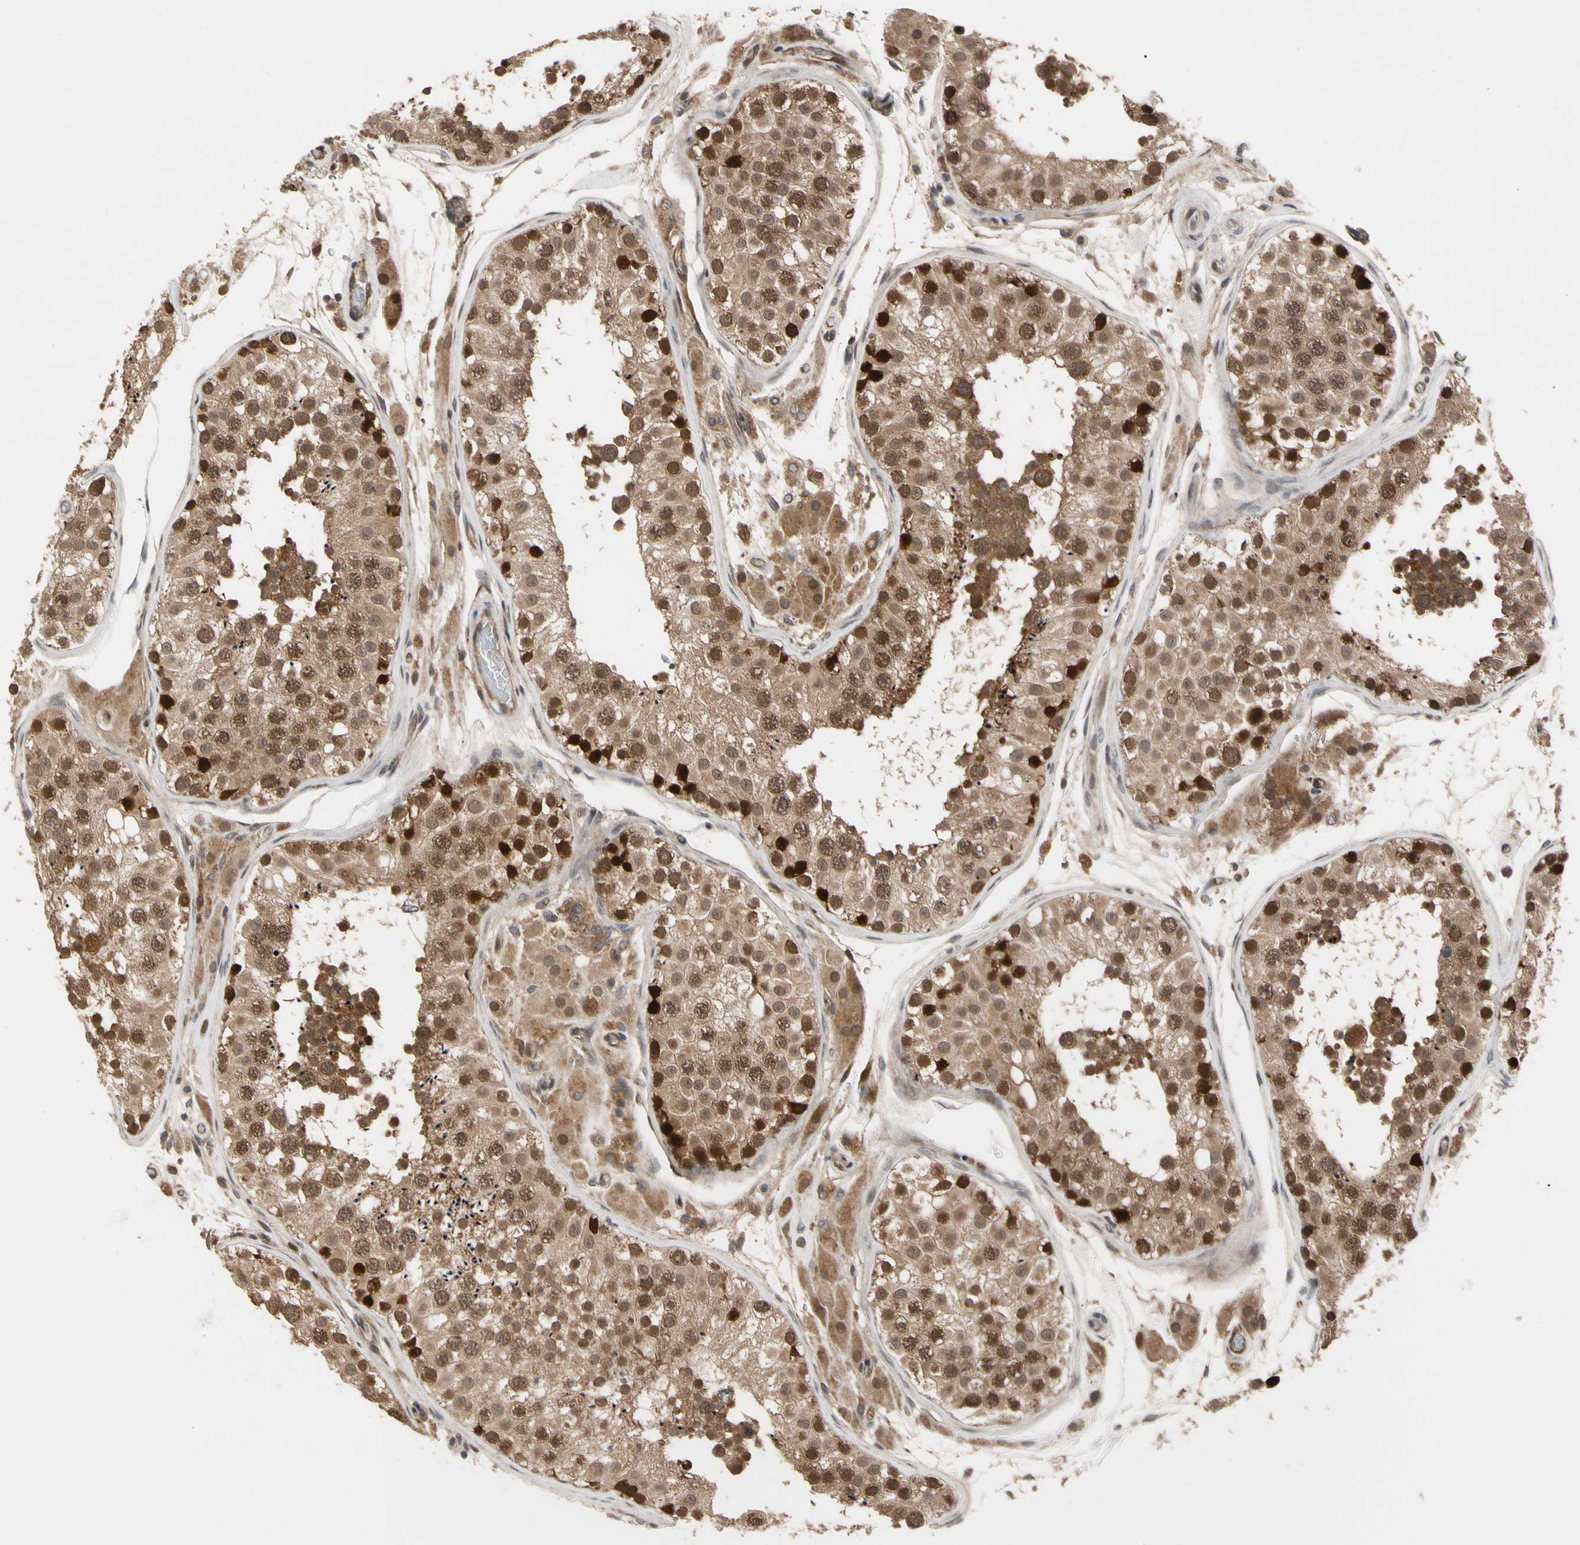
{"staining": {"intensity": "strong", "quantity": ">75%", "location": "cytoplasmic/membranous,nuclear"}, "tissue": "testis", "cell_type": "Cells in seminiferous ducts", "image_type": "normal", "snomed": [{"axis": "morphology", "description": "Normal tissue, NOS"}, {"axis": "topography", "description": "Testis"}, {"axis": "topography", "description": "Epididymis"}], "caption": "Immunohistochemistry of unremarkable human testis shows high levels of strong cytoplasmic/membranous,nuclear positivity in approximately >75% of cells in seminiferous ducts.", "gene": "CYTIP", "patient": {"sex": "male", "age": 26}}